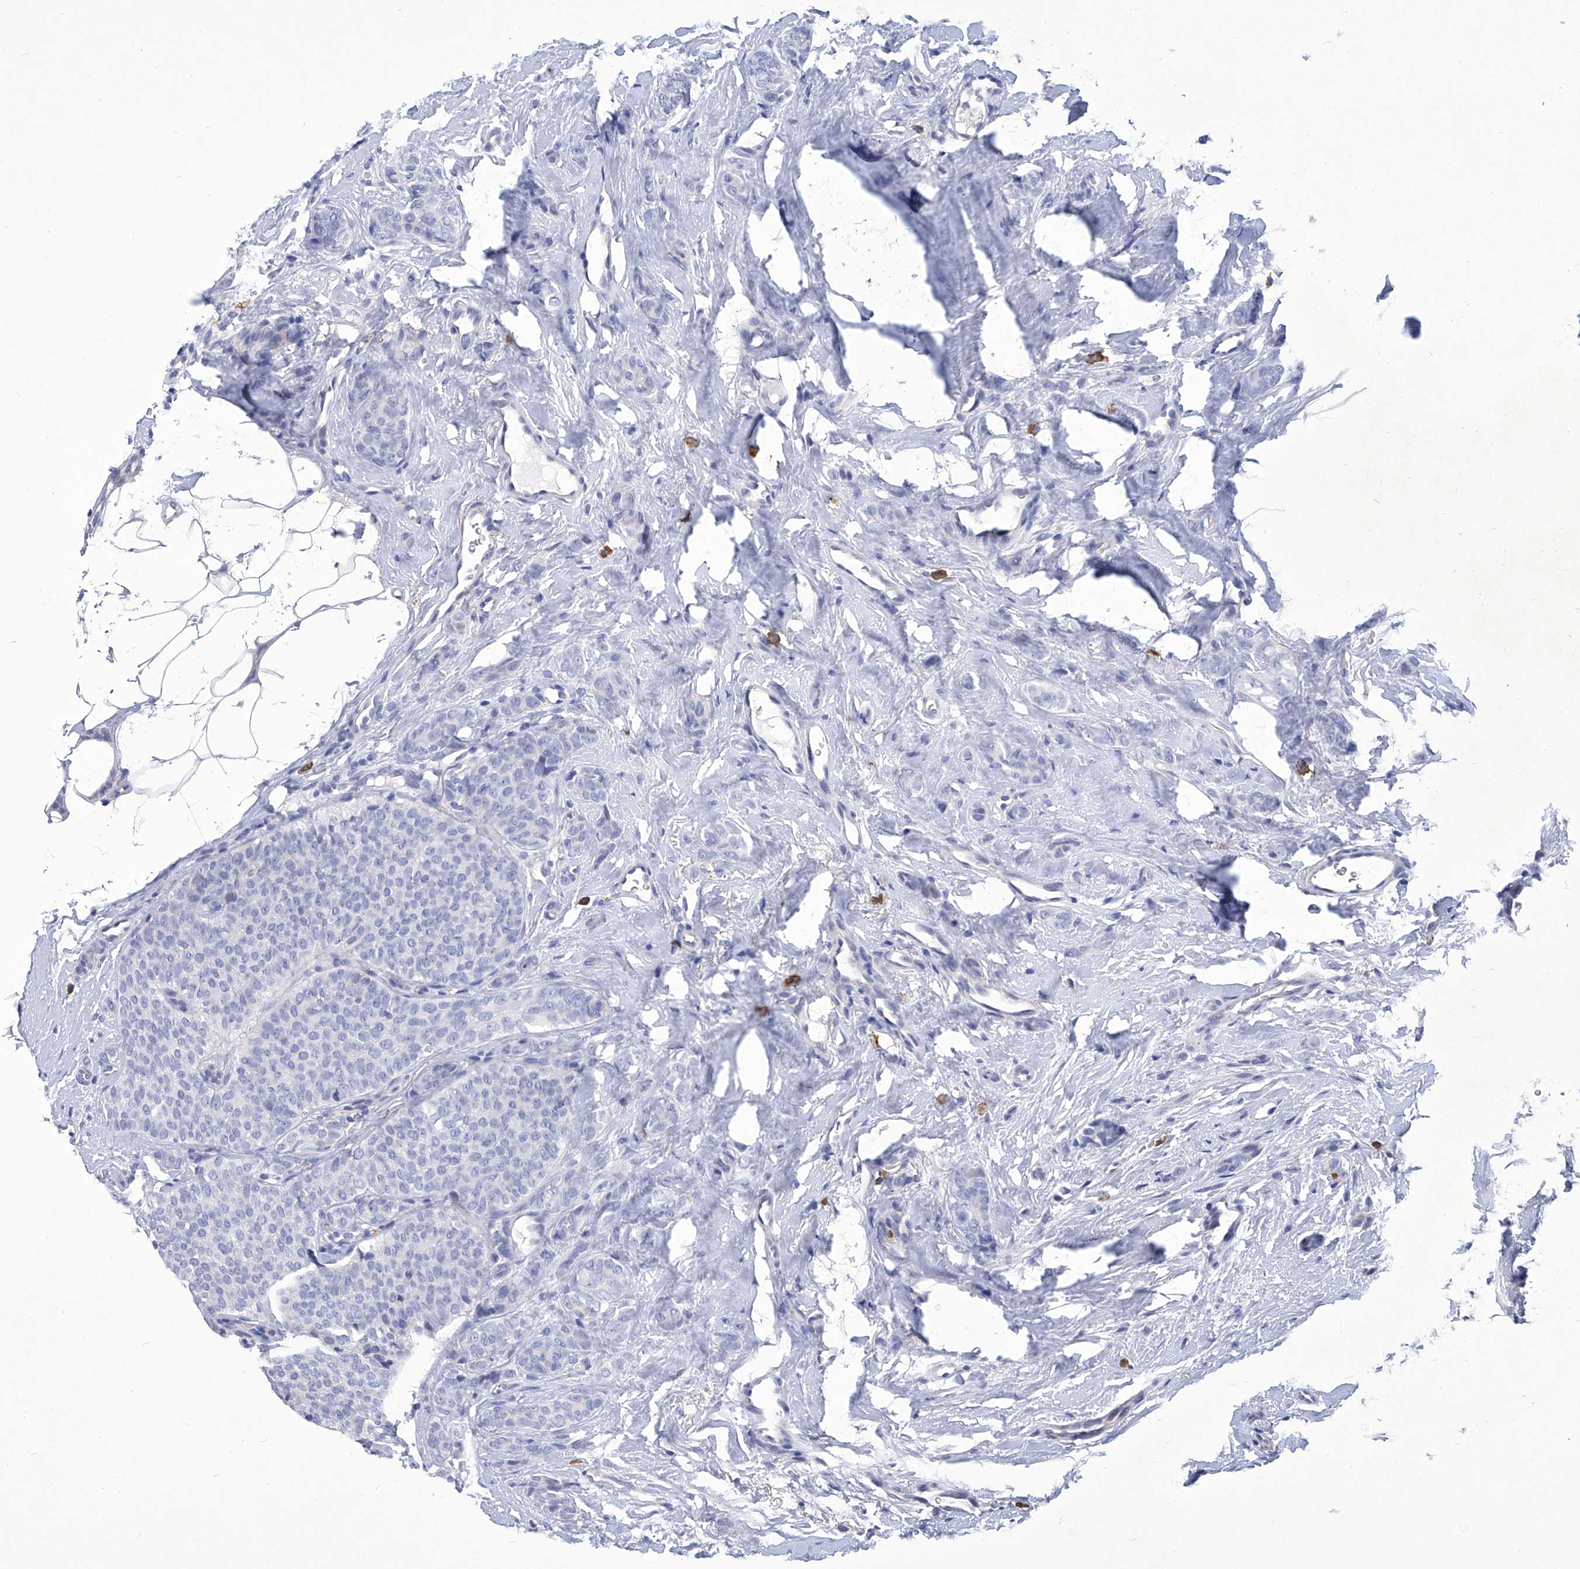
{"staining": {"intensity": "negative", "quantity": "none", "location": "none"}, "tissue": "breast cancer", "cell_type": "Tumor cells", "image_type": "cancer", "snomed": [{"axis": "morphology", "description": "Lobular carcinoma"}, {"axis": "topography", "description": "Skin"}, {"axis": "topography", "description": "Breast"}], "caption": "Micrograph shows no significant protein staining in tumor cells of breast cancer (lobular carcinoma).", "gene": "IFNL2", "patient": {"sex": "female", "age": 46}}